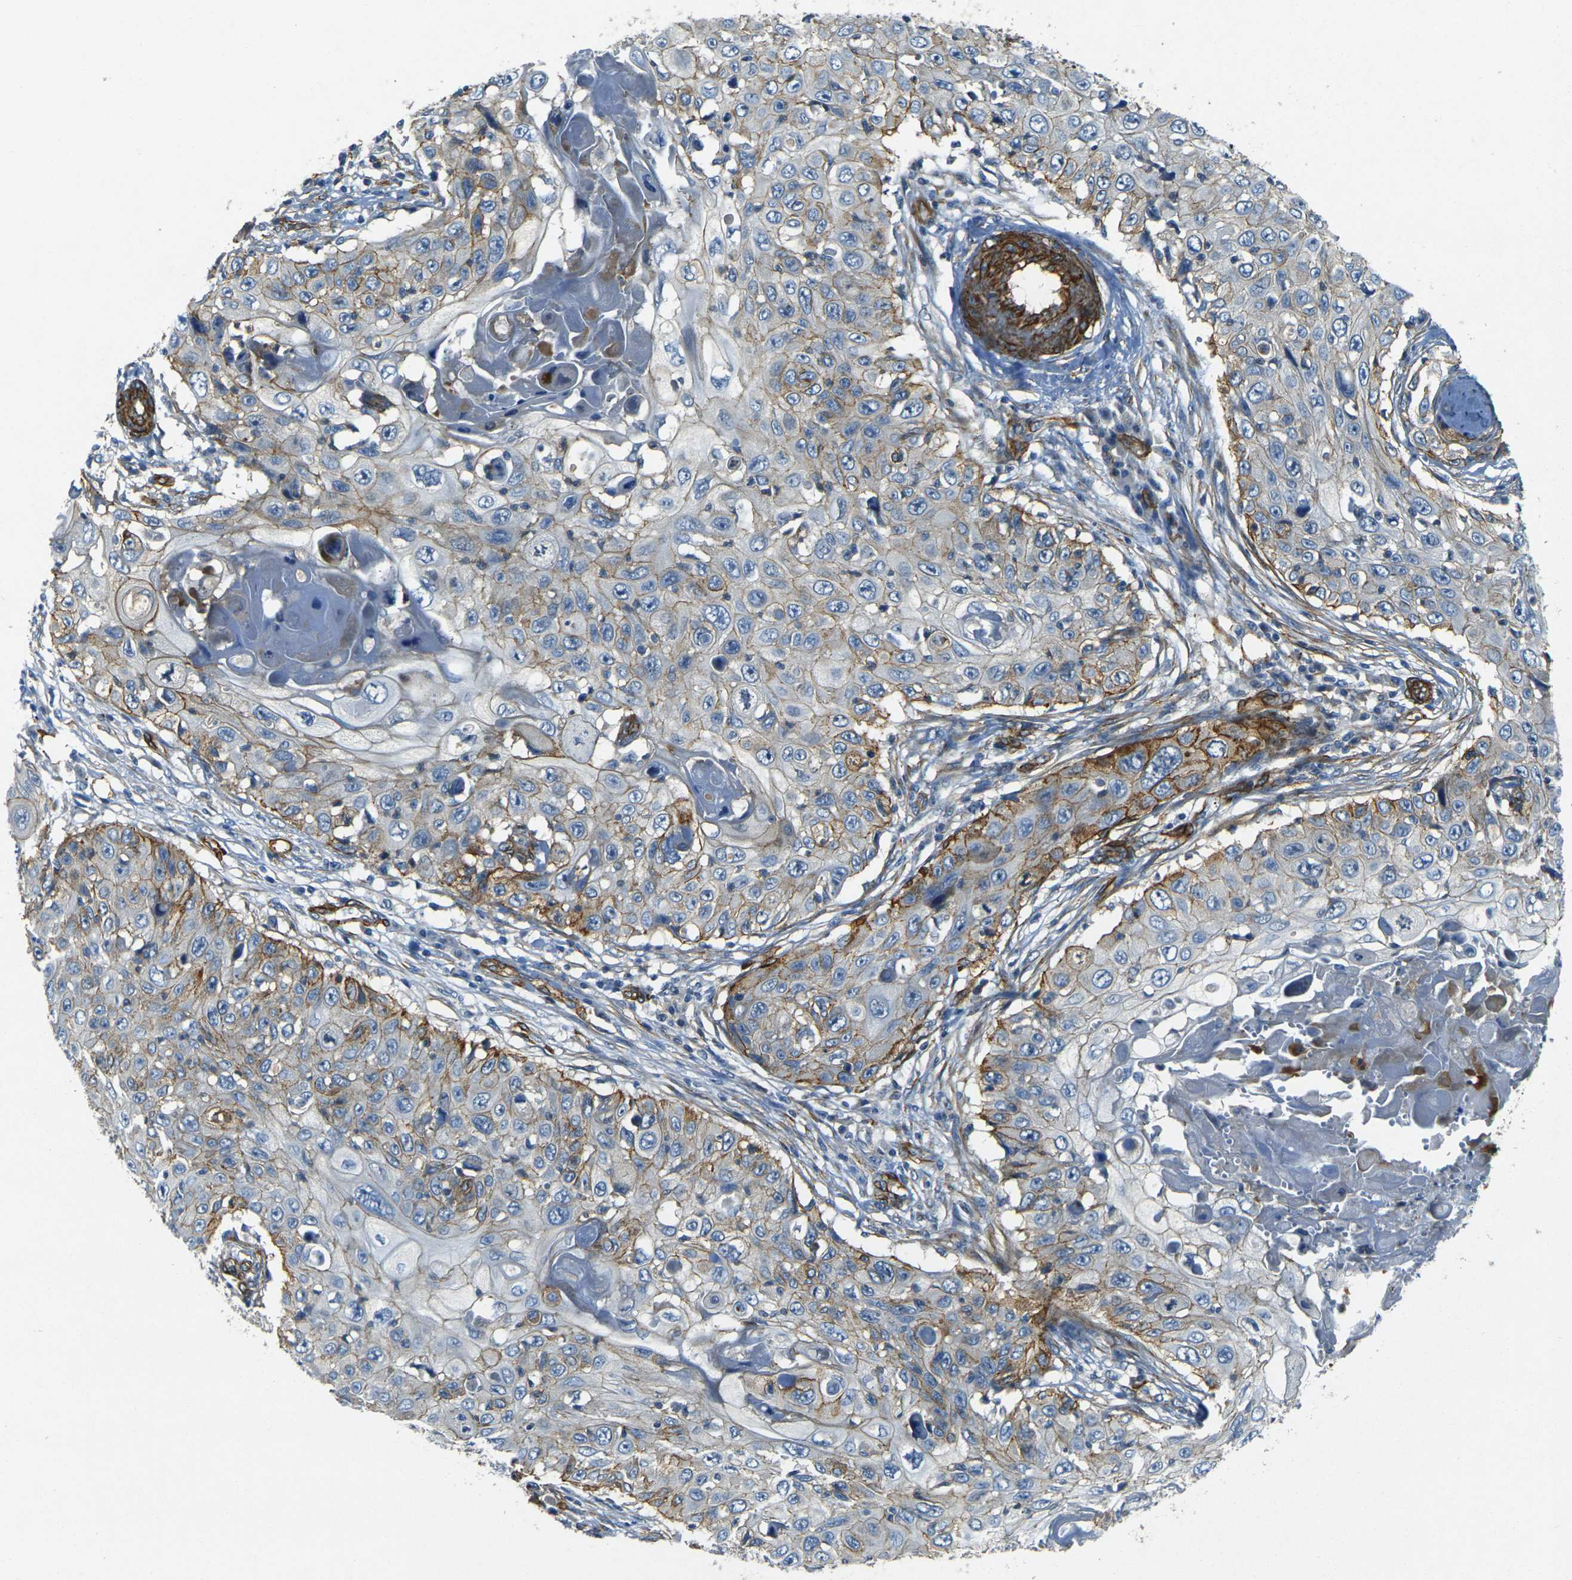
{"staining": {"intensity": "moderate", "quantity": "<25%", "location": "cytoplasmic/membranous"}, "tissue": "skin cancer", "cell_type": "Tumor cells", "image_type": "cancer", "snomed": [{"axis": "morphology", "description": "Squamous cell carcinoma, NOS"}, {"axis": "topography", "description": "Skin"}], "caption": "Moderate cytoplasmic/membranous protein expression is appreciated in about <25% of tumor cells in skin squamous cell carcinoma.", "gene": "EPHA7", "patient": {"sex": "male", "age": 86}}